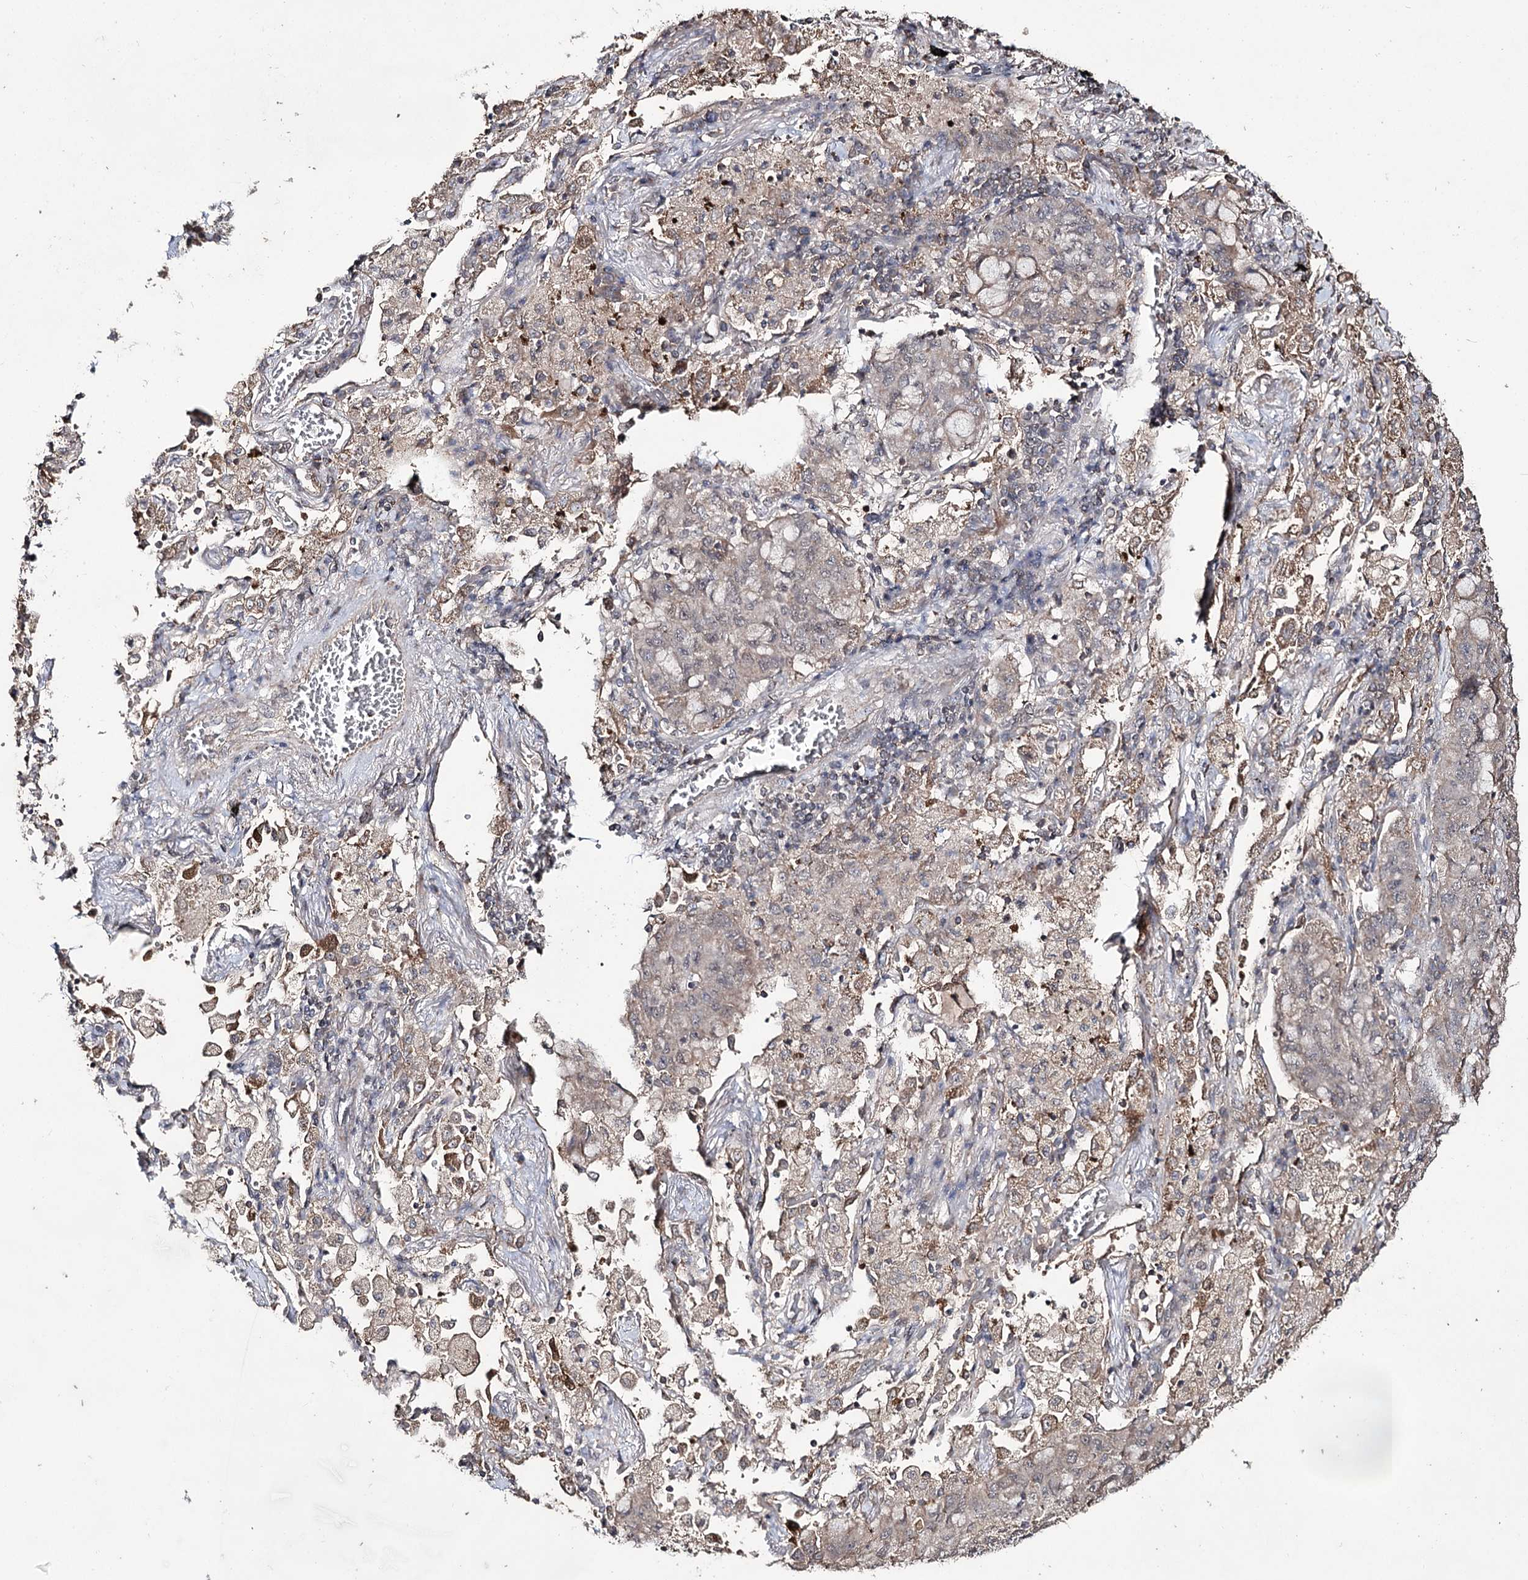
{"staining": {"intensity": "negative", "quantity": "none", "location": "none"}, "tissue": "lung cancer", "cell_type": "Tumor cells", "image_type": "cancer", "snomed": [{"axis": "morphology", "description": "Squamous cell carcinoma, NOS"}, {"axis": "topography", "description": "Lung"}], "caption": "Photomicrograph shows no significant protein positivity in tumor cells of lung cancer.", "gene": "ACTR6", "patient": {"sex": "male", "age": 74}}